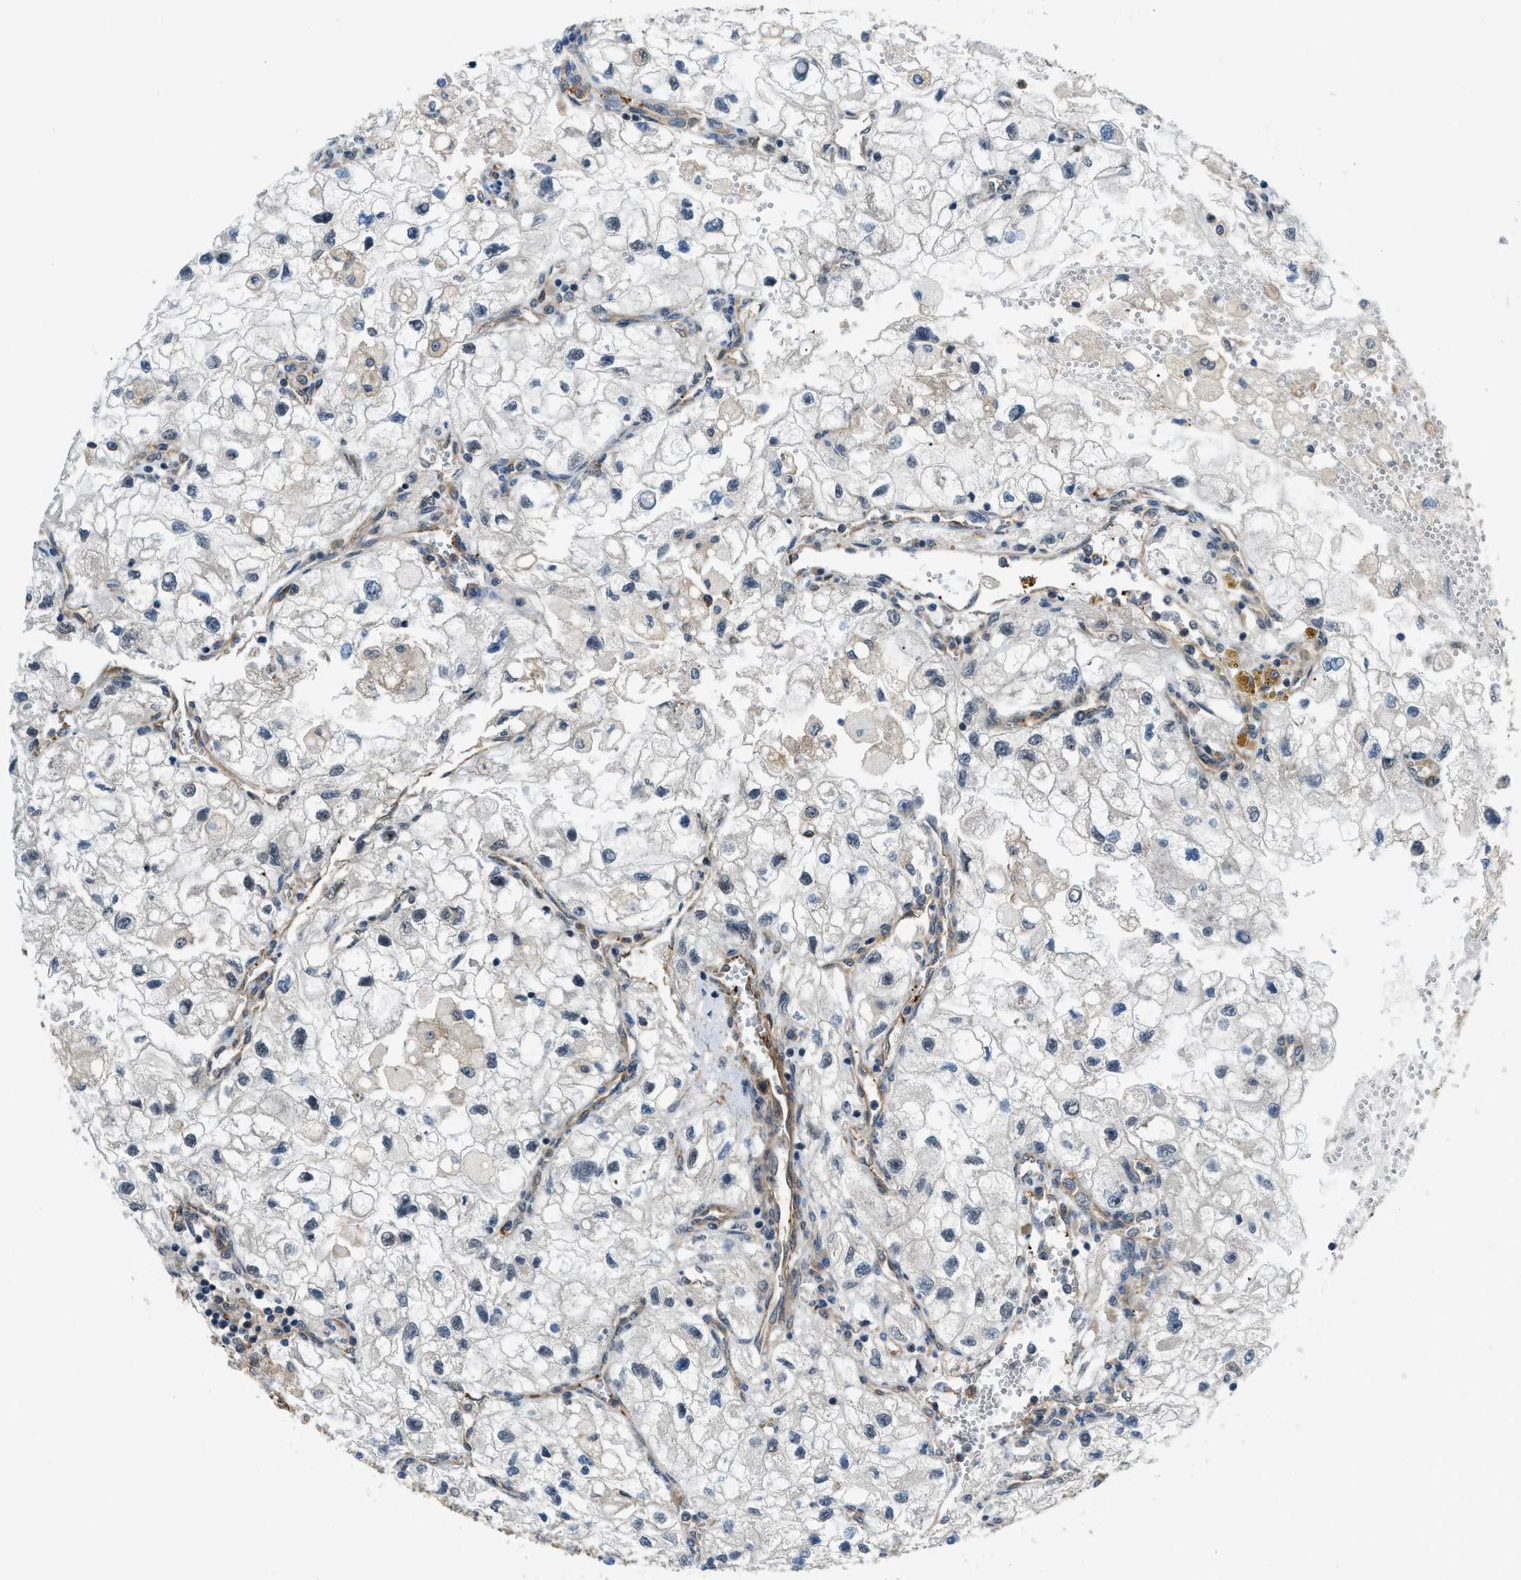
{"staining": {"intensity": "negative", "quantity": "none", "location": "none"}, "tissue": "renal cancer", "cell_type": "Tumor cells", "image_type": "cancer", "snomed": [{"axis": "morphology", "description": "Adenocarcinoma, NOS"}, {"axis": "topography", "description": "Kidney"}], "caption": "Immunohistochemistry (IHC) photomicrograph of neoplastic tissue: human adenocarcinoma (renal) stained with DAB shows no significant protein expression in tumor cells. Brightfield microscopy of IHC stained with DAB (brown) and hematoxylin (blue), captured at high magnification.", "gene": "CGN", "patient": {"sex": "female", "age": 70}}